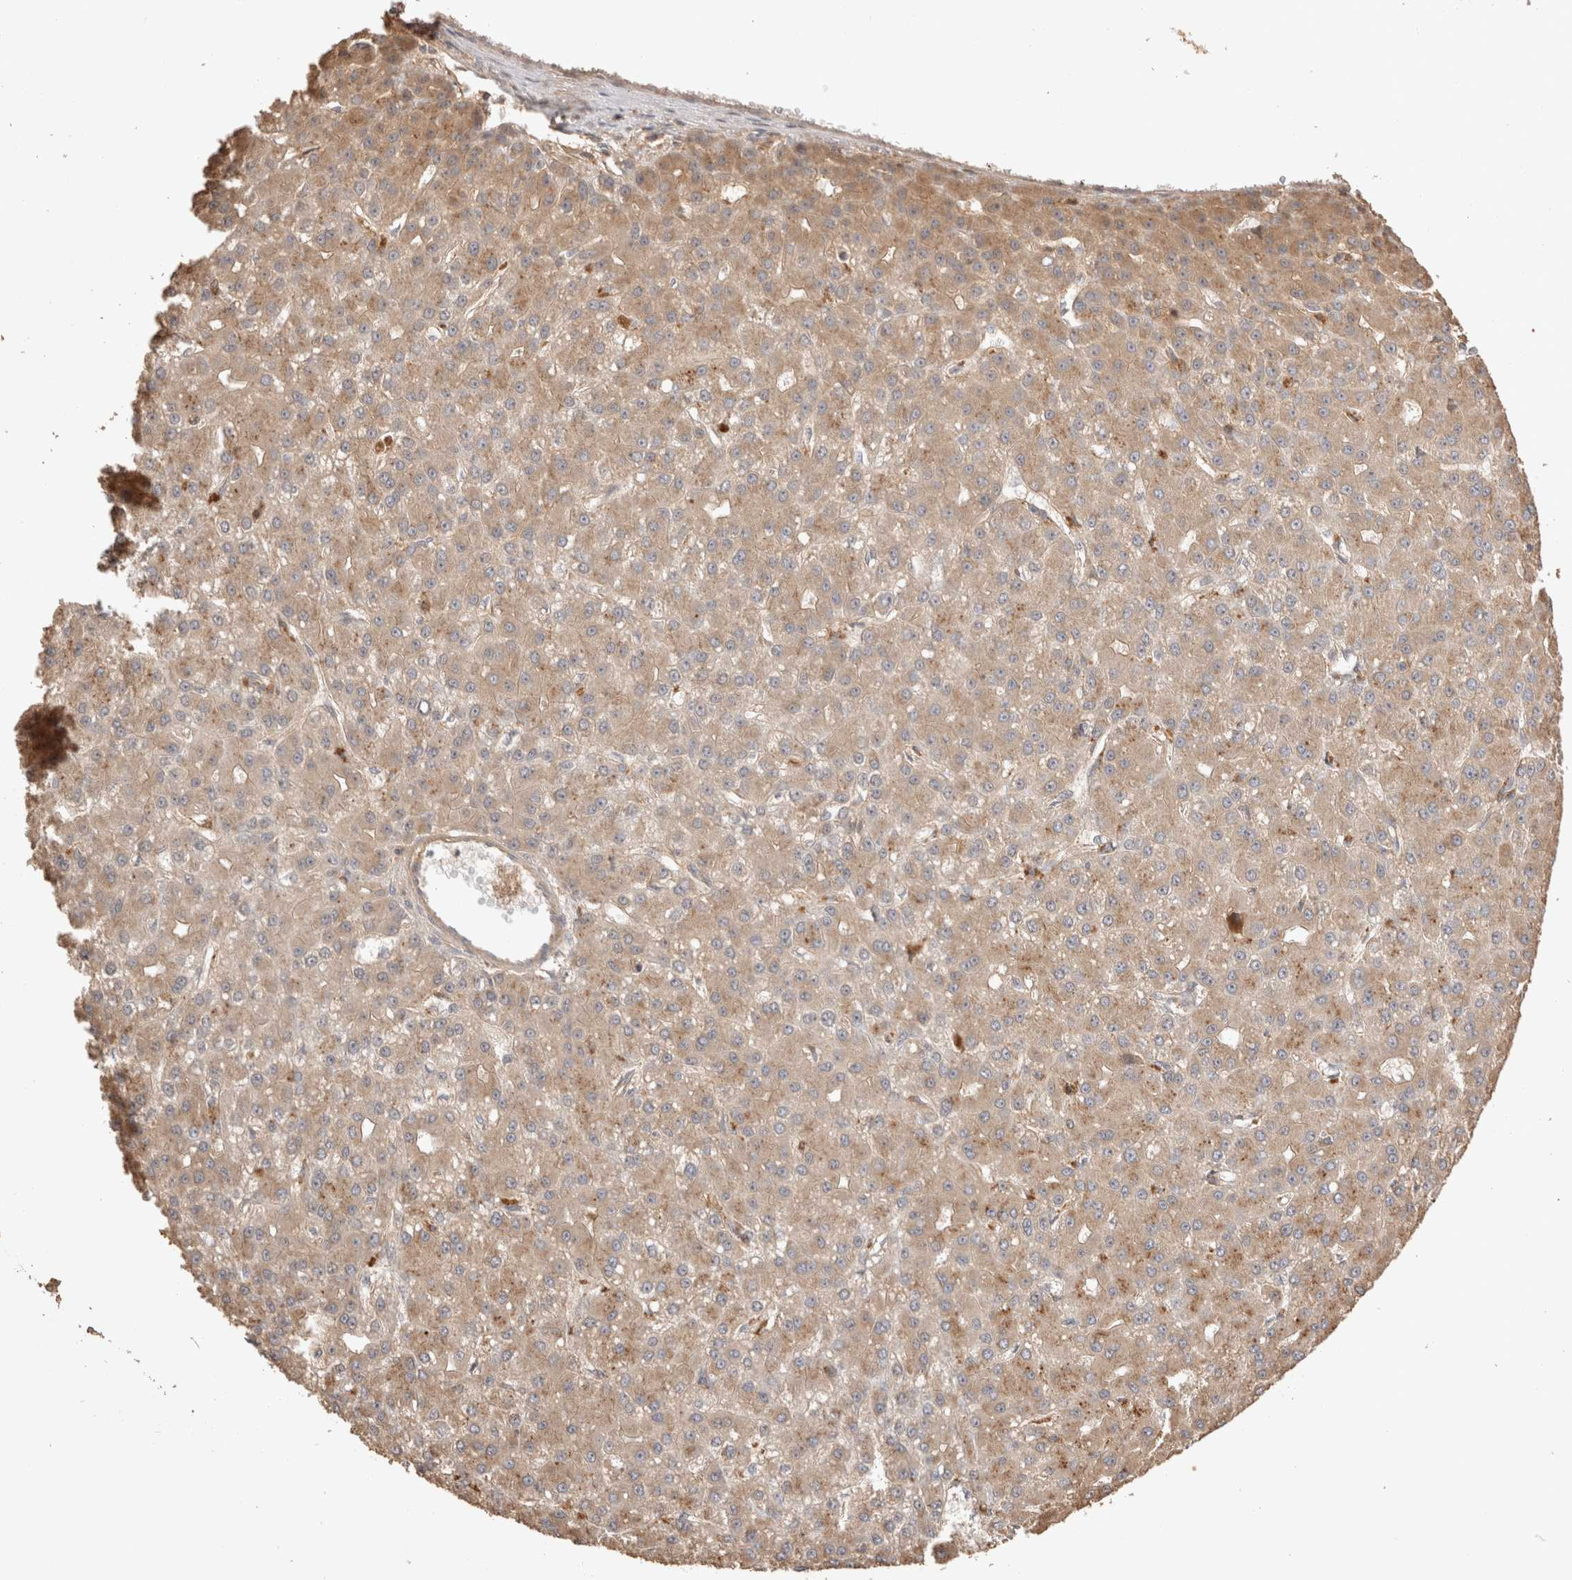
{"staining": {"intensity": "weak", "quantity": ">75%", "location": "cytoplasmic/membranous"}, "tissue": "liver cancer", "cell_type": "Tumor cells", "image_type": "cancer", "snomed": [{"axis": "morphology", "description": "Carcinoma, Hepatocellular, NOS"}, {"axis": "topography", "description": "Liver"}], "caption": "The image exhibits immunohistochemical staining of liver cancer (hepatocellular carcinoma). There is weak cytoplasmic/membranous staining is seen in approximately >75% of tumor cells.", "gene": "VPS28", "patient": {"sex": "male", "age": 67}}